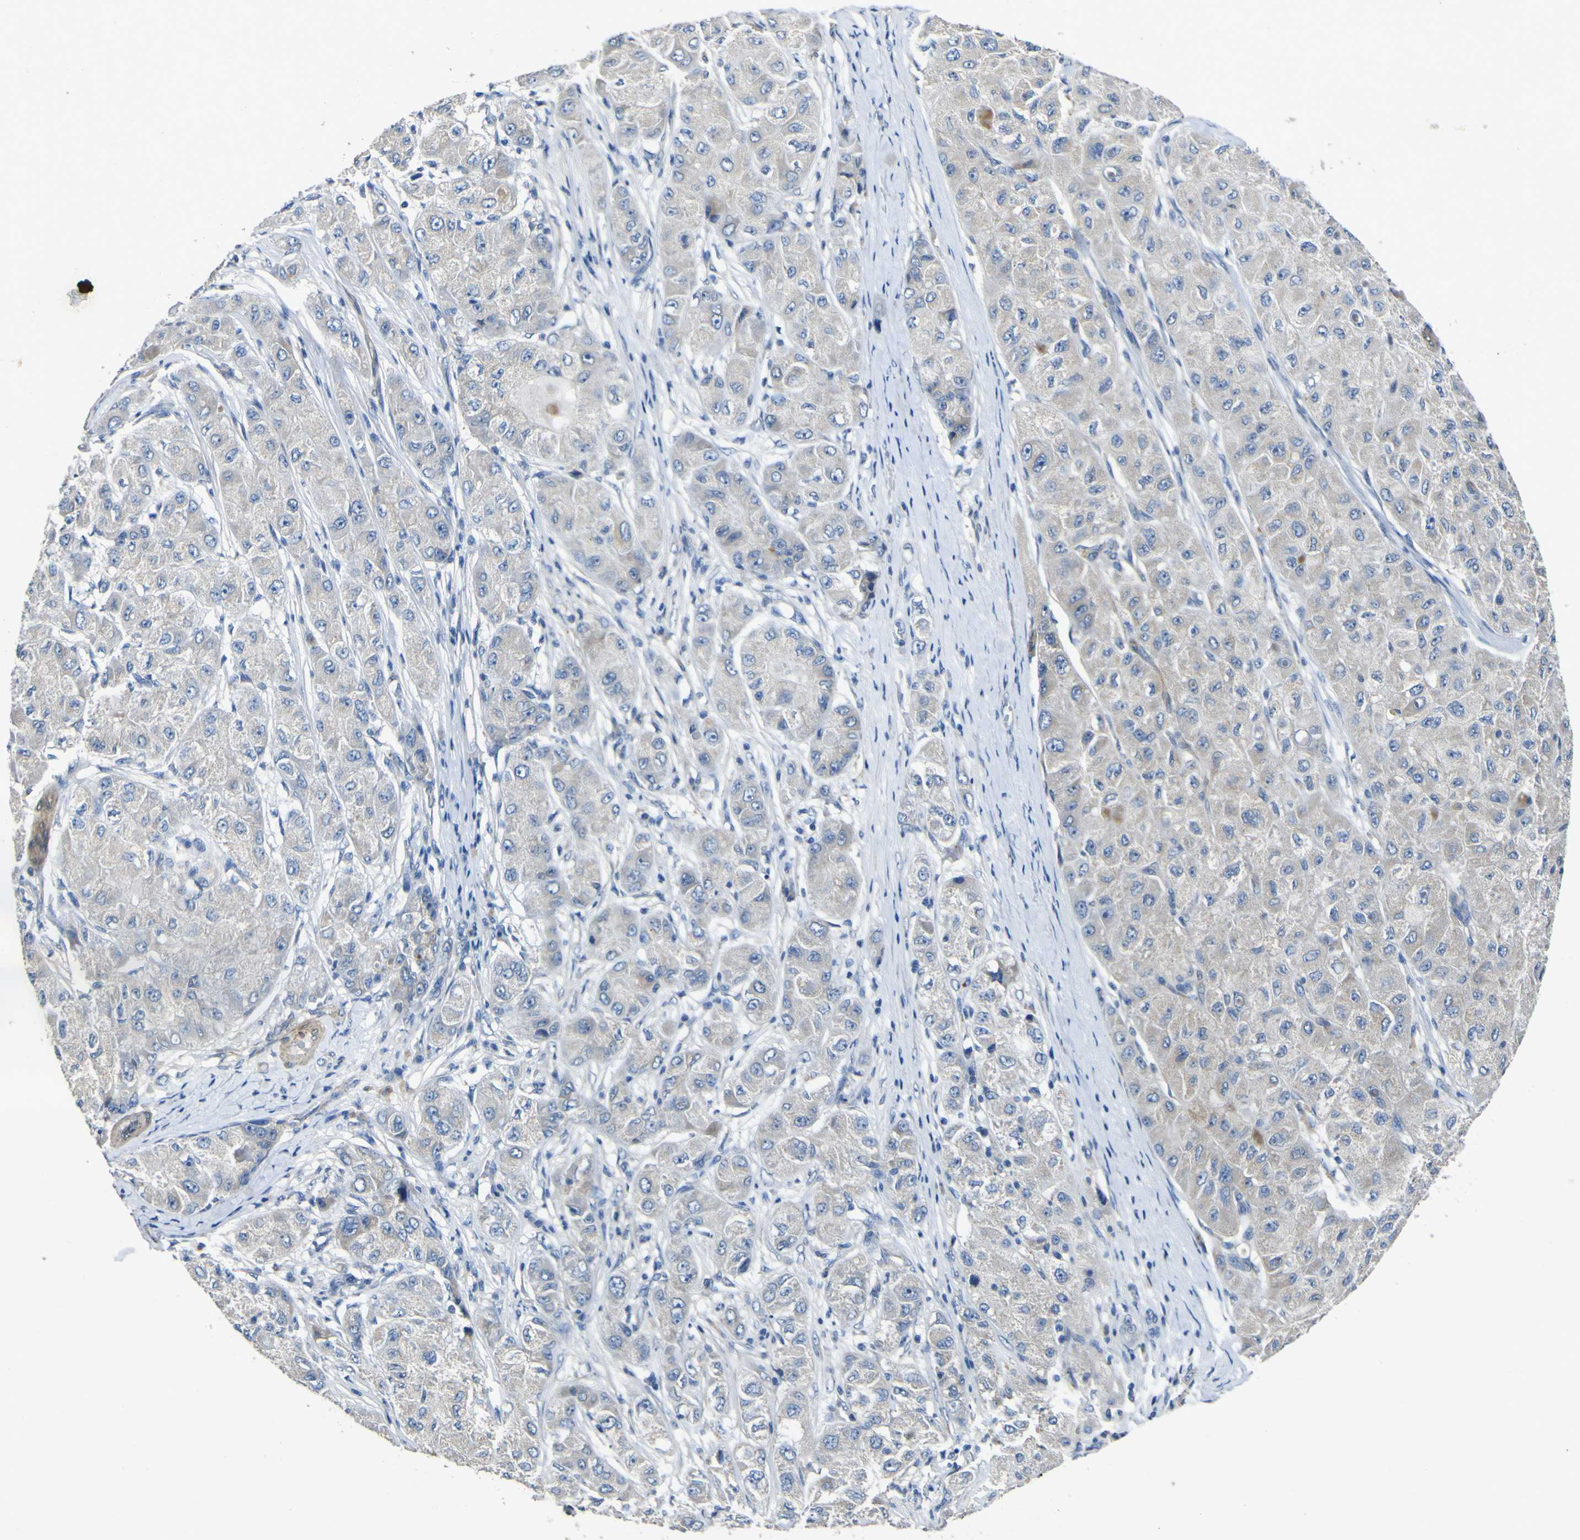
{"staining": {"intensity": "negative", "quantity": "none", "location": "none"}, "tissue": "liver cancer", "cell_type": "Tumor cells", "image_type": "cancer", "snomed": [{"axis": "morphology", "description": "Carcinoma, Hepatocellular, NOS"}, {"axis": "topography", "description": "Liver"}], "caption": "IHC micrograph of neoplastic tissue: hepatocellular carcinoma (liver) stained with DAB (3,3'-diaminobenzidine) displays no significant protein staining in tumor cells.", "gene": "ALDH18A1", "patient": {"sex": "male", "age": 80}}